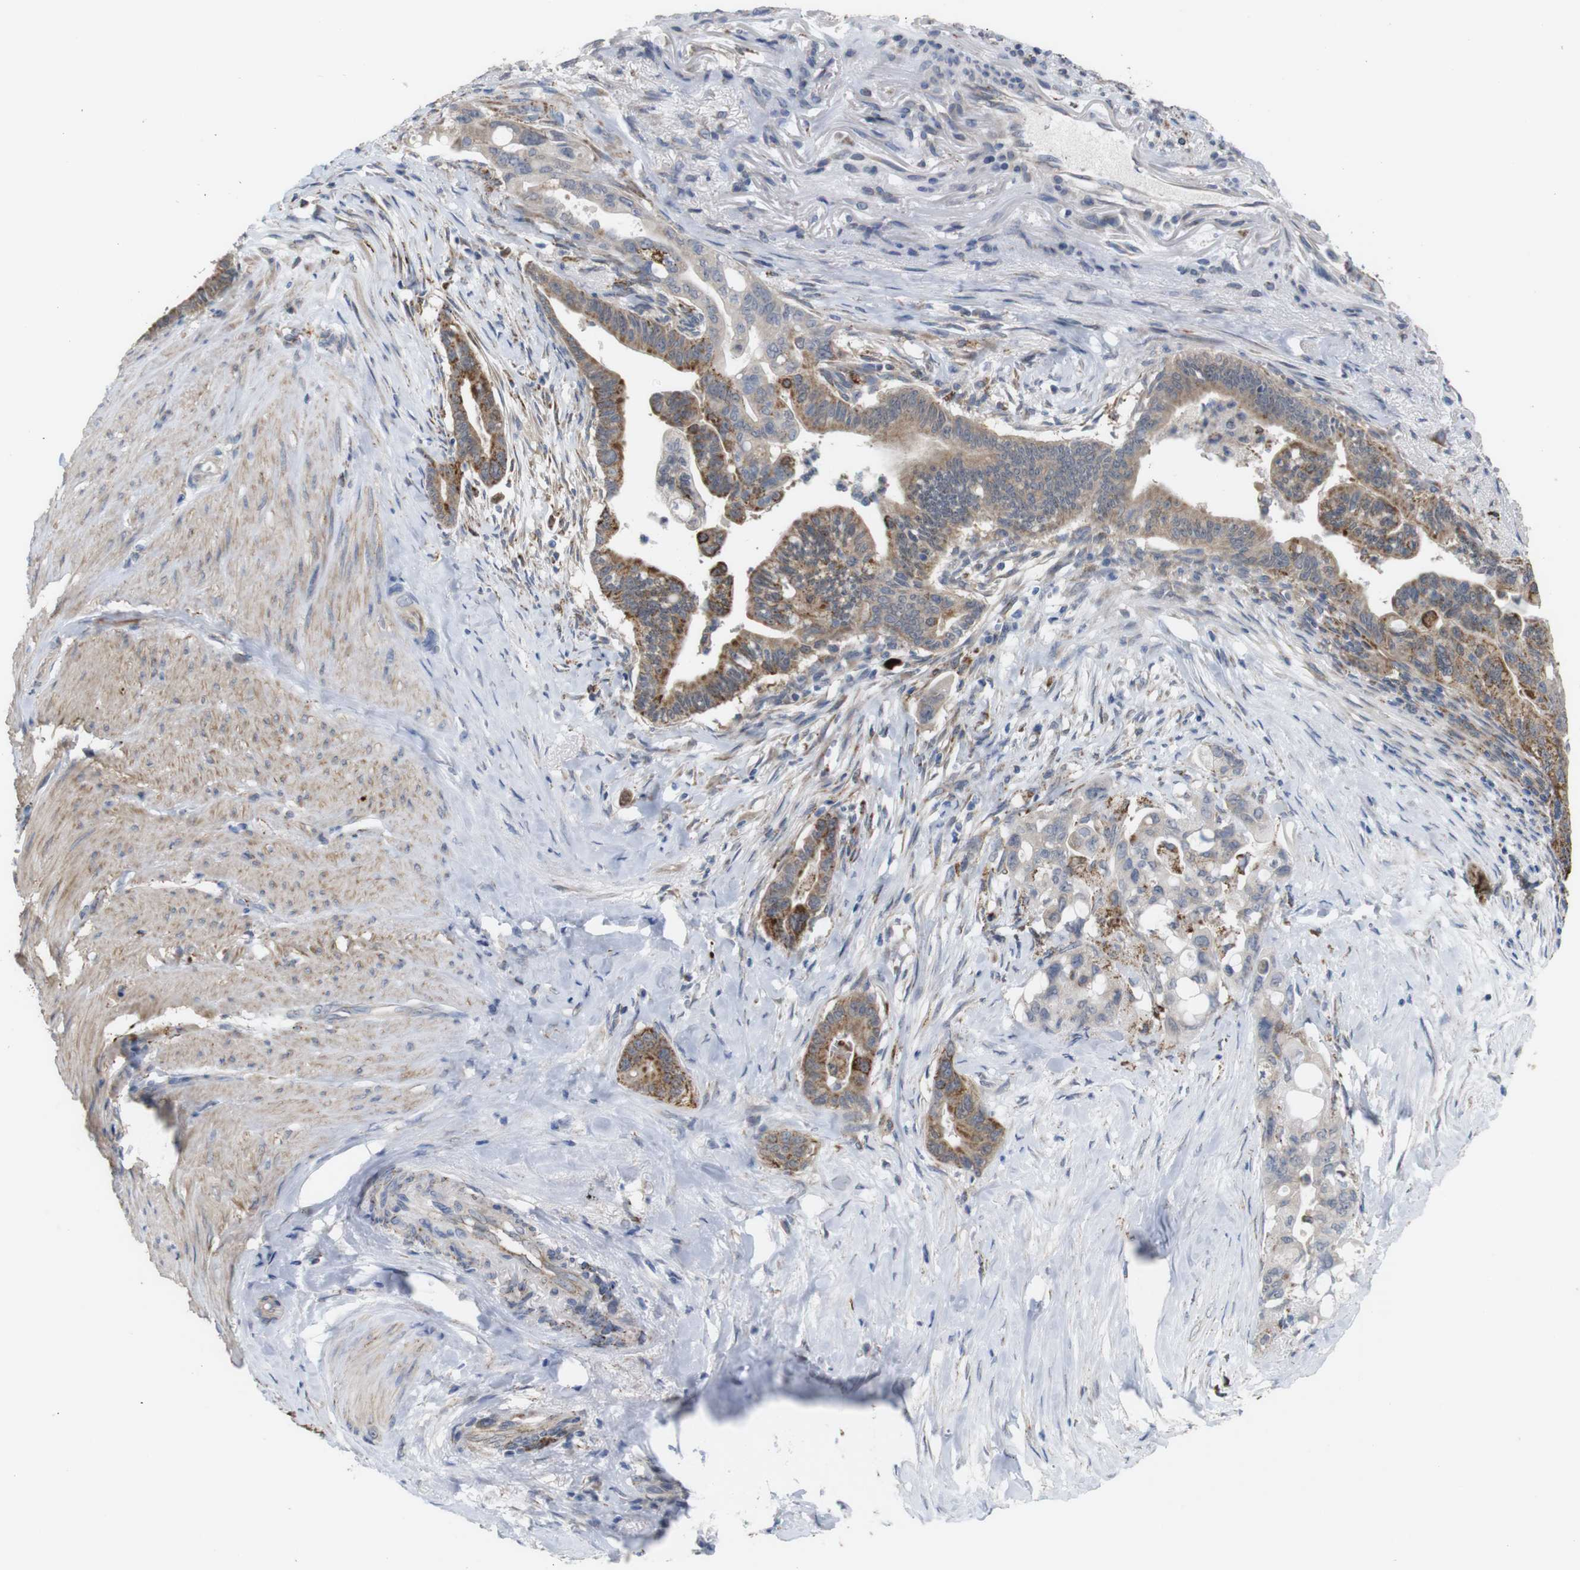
{"staining": {"intensity": "moderate", "quantity": ">75%", "location": "cytoplasmic/membranous"}, "tissue": "pancreatic cancer", "cell_type": "Tumor cells", "image_type": "cancer", "snomed": [{"axis": "morphology", "description": "Adenocarcinoma, NOS"}, {"axis": "topography", "description": "Pancreas"}], "caption": "High-magnification brightfield microscopy of pancreatic adenocarcinoma stained with DAB (brown) and counterstained with hematoxylin (blue). tumor cells exhibit moderate cytoplasmic/membranous staining is present in approximately>75% of cells. (DAB IHC with brightfield microscopy, high magnification).", "gene": "PTPRR", "patient": {"sex": "male", "age": 70}}